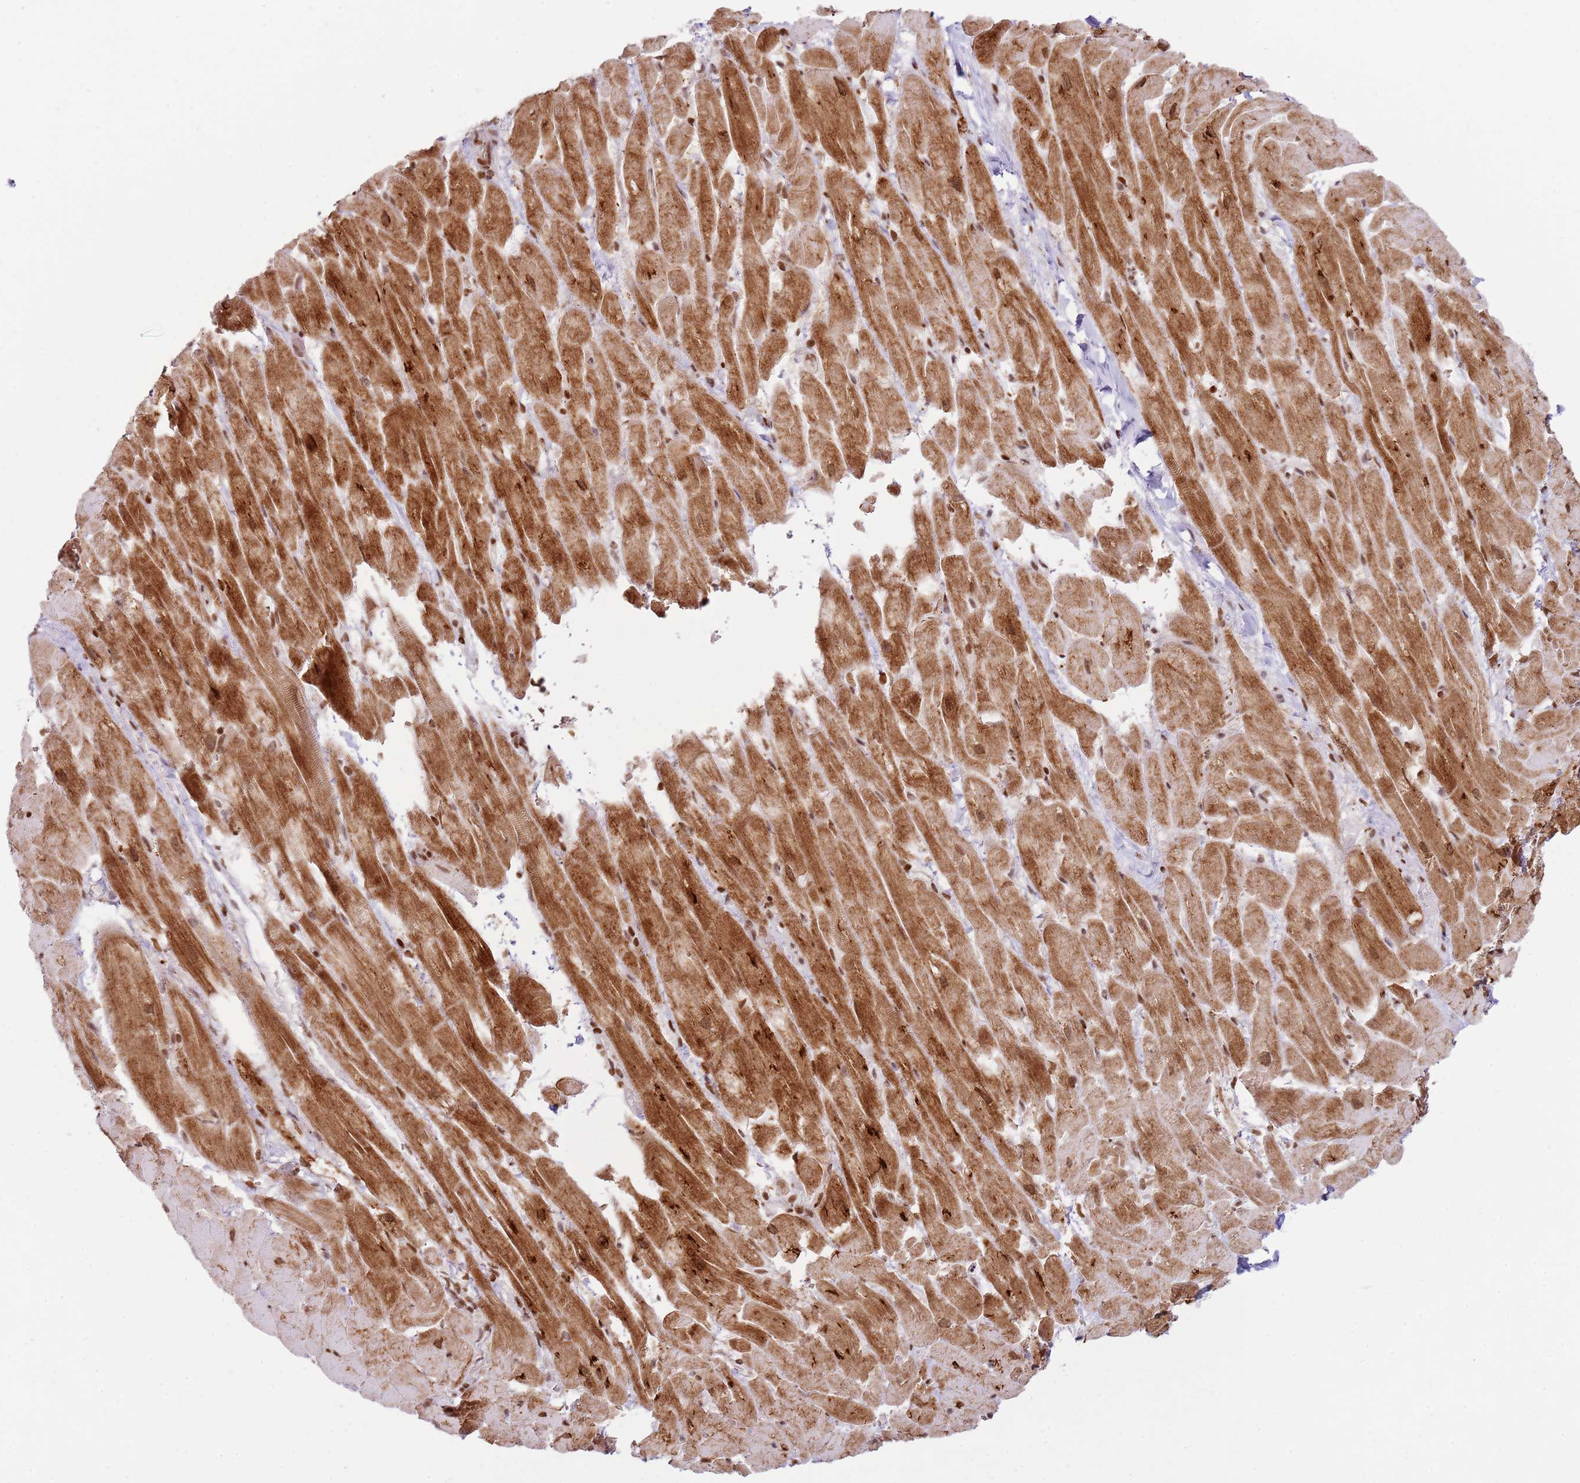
{"staining": {"intensity": "moderate", "quantity": ">75%", "location": "cytoplasmic/membranous,nuclear"}, "tissue": "heart muscle", "cell_type": "Cardiomyocytes", "image_type": "normal", "snomed": [{"axis": "morphology", "description": "Normal tissue, NOS"}, {"axis": "topography", "description": "Heart"}], "caption": "Heart muscle stained with immunohistochemistry (IHC) reveals moderate cytoplasmic/membranous,nuclear positivity in approximately >75% of cardiomyocytes. Ihc stains the protein in brown and the nuclei are stained blue.", "gene": "PHC2", "patient": {"sex": "male", "age": 37}}